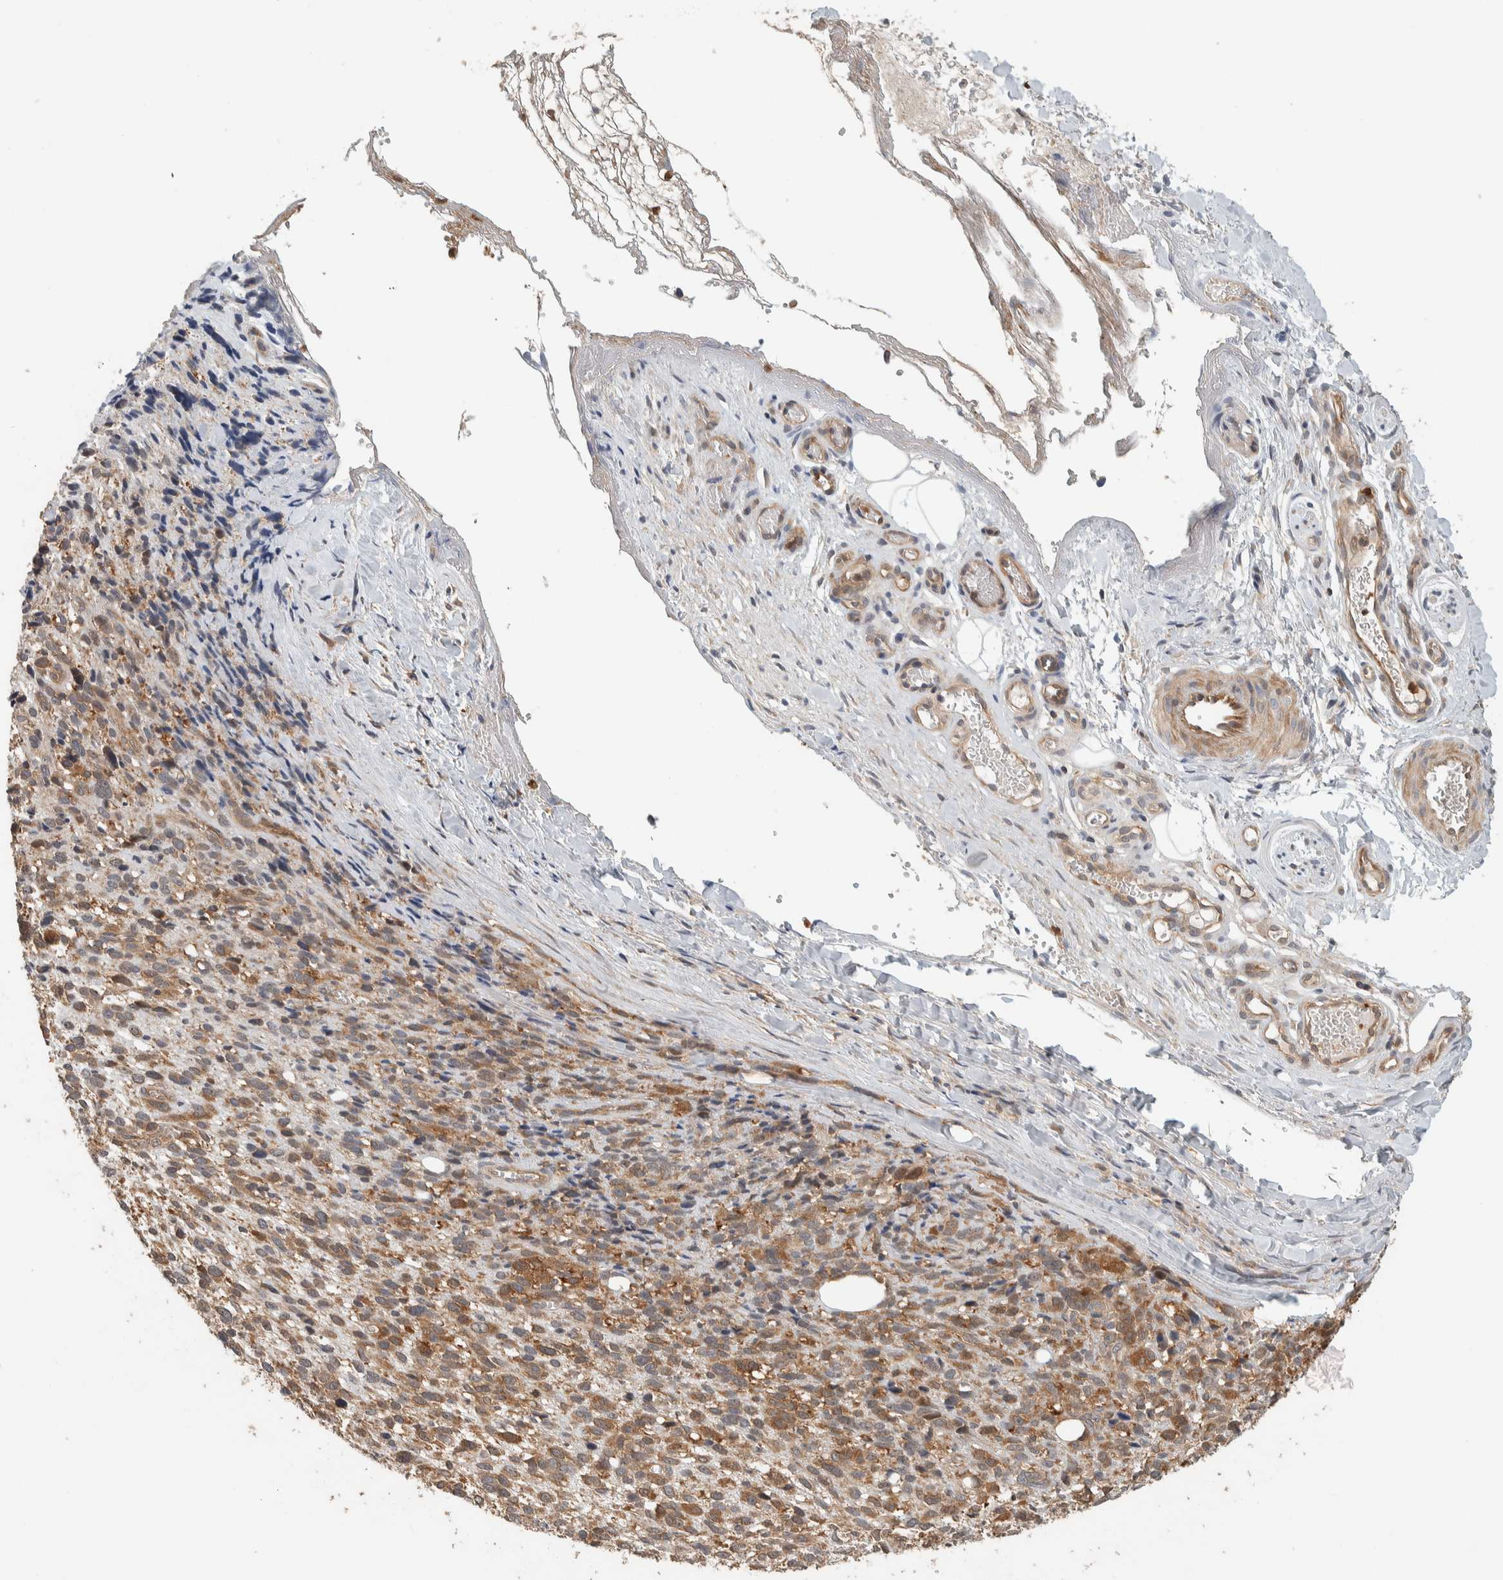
{"staining": {"intensity": "moderate", "quantity": ">75%", "location": "cytoplasmic/membranous"}, "tissue": "melanoma", "cell_type": "Tumor cells", "image_type": "cancer", "snomed": [{"axis": "morphology", "description": "Malignant melanoma, NOS"}, {"axis": "topography", "description": "Skin"}], "caption": "The micrograph exhibits staining of melanoma, revealing moderate cytoplasmic/membranous protein positivity (brown color) within tumor cells.", "gene": "ADSS2", "patient": {"sex": "female", "age": 55}}